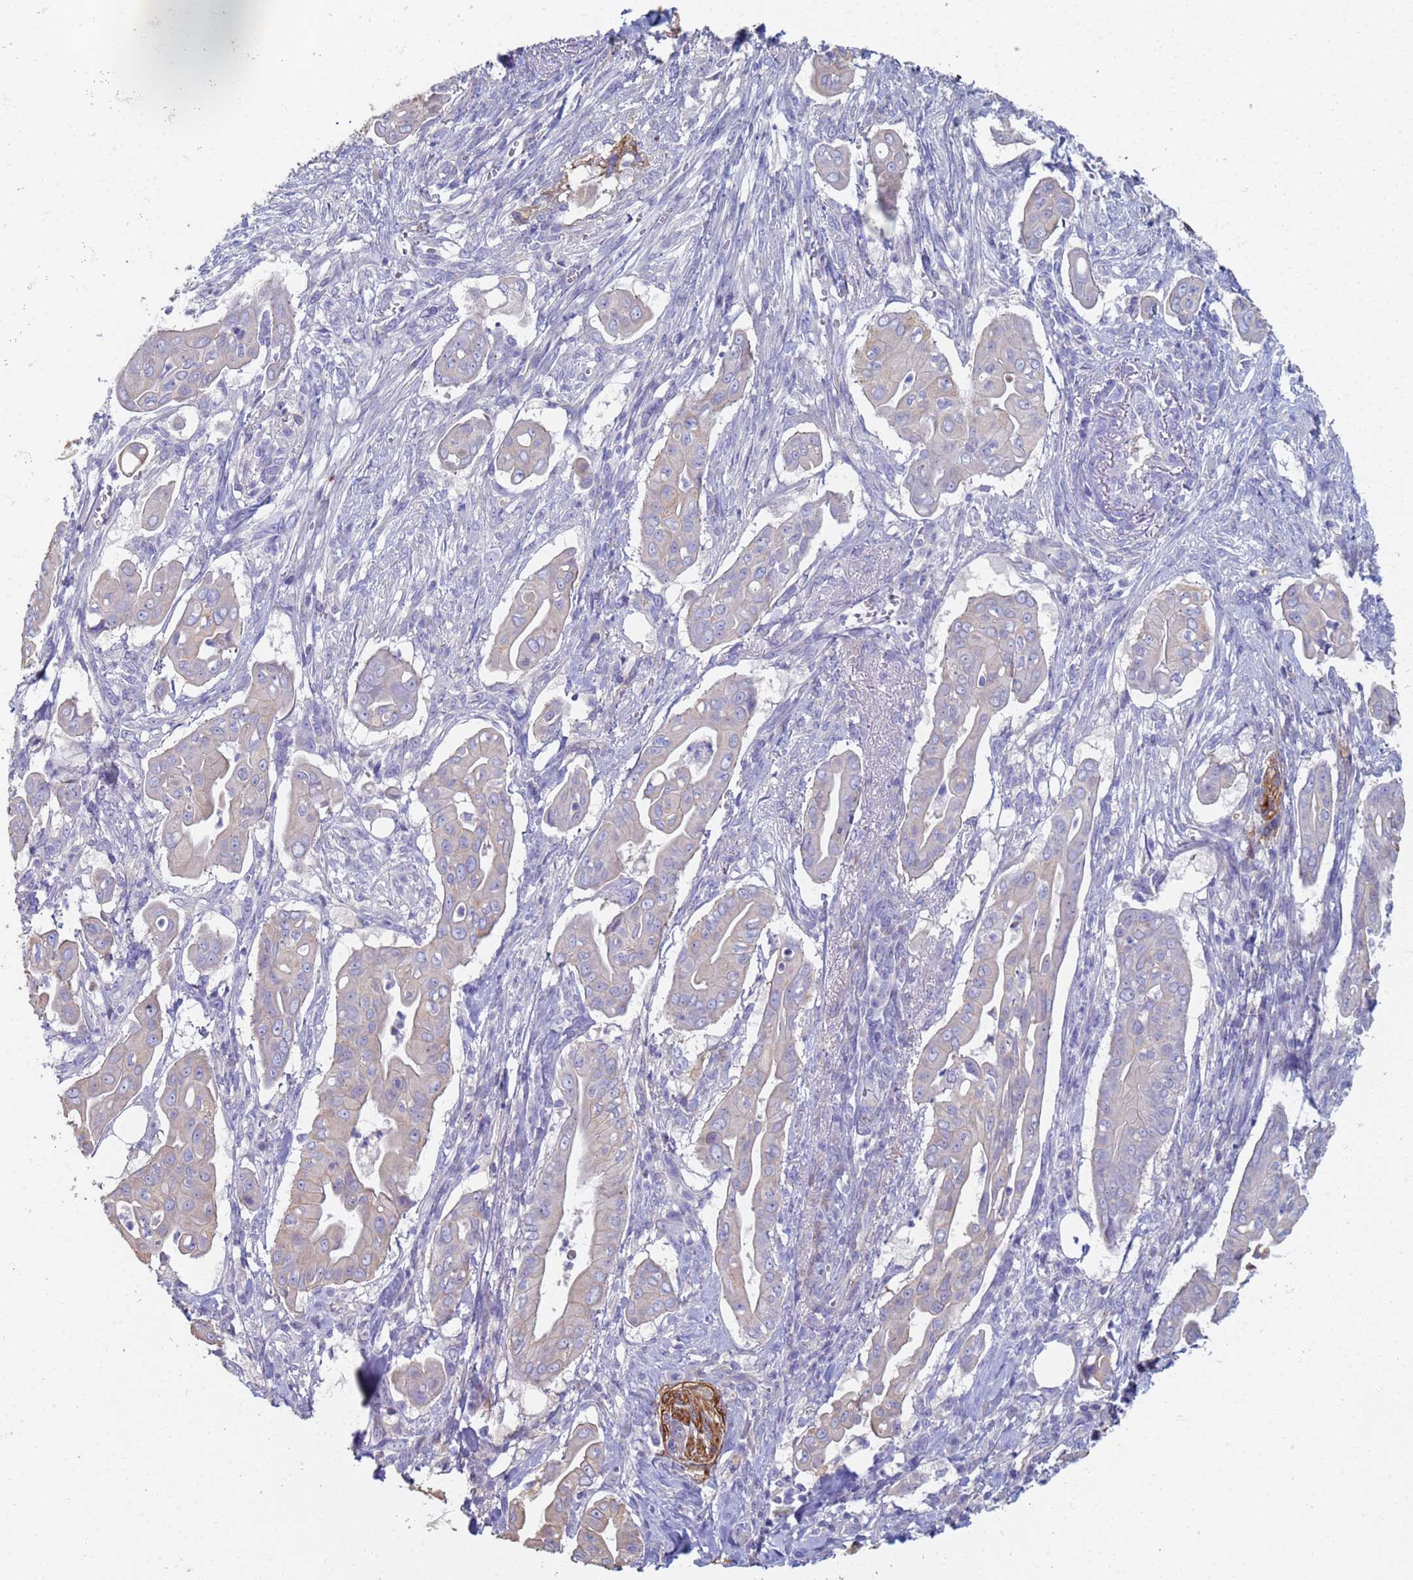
{"staining": {"intensity": "negative", "quantity": "none", "location": "none"}, "tissue": "pancreatic cancer", "cell_type": "Tumor cells", "image_type": "cancer", "snomed": [{"axis": "morphology", "description": "Adenocarcinoma, NOS"}, {"axis": "topography", "description": "Pancreas"}], "caption": "Tumor cells show no significant protein positivity in pancreatic cancer (adenocarcinoma).", "gene": "ABCA8", "patient": {"sex": "male", "age": 71}}